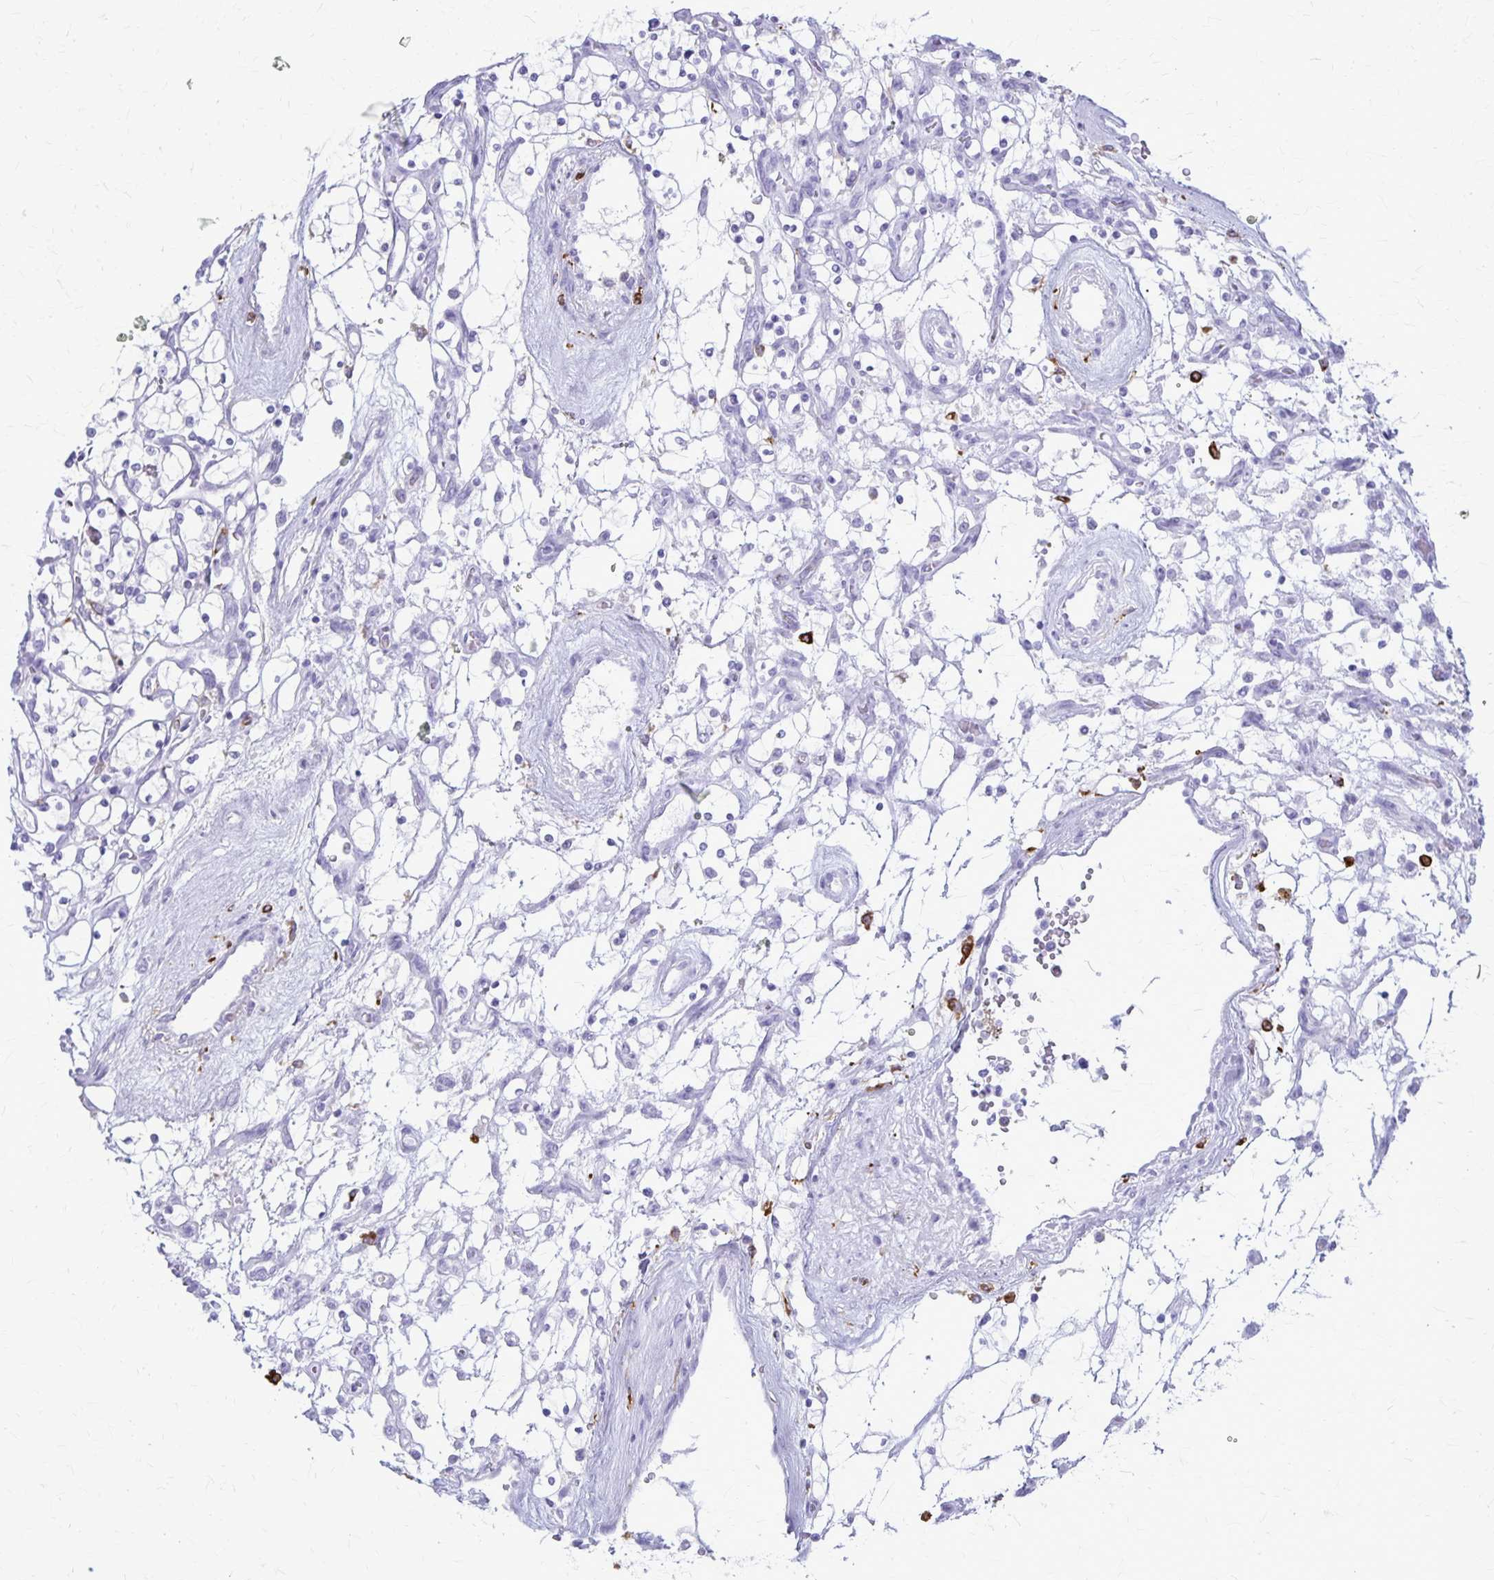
{"staining": {"intensity": "negative", "quantity": "none", "location": "none"}, "tissue": "renal cancer", "cell_type": "Tumor cells", "image_type": "cancer", "snomed": [{"axis": "morphology", "description": "Adenocarcinoma, NOS"}, {"axis": "topography", "description": "Kidney"}], "caption": "The image demonstrates no significant staining in tumor cells of renal adenocarcinoma.", "gene": "RTN1", "patient": {"sex": "female", "age": 69}}